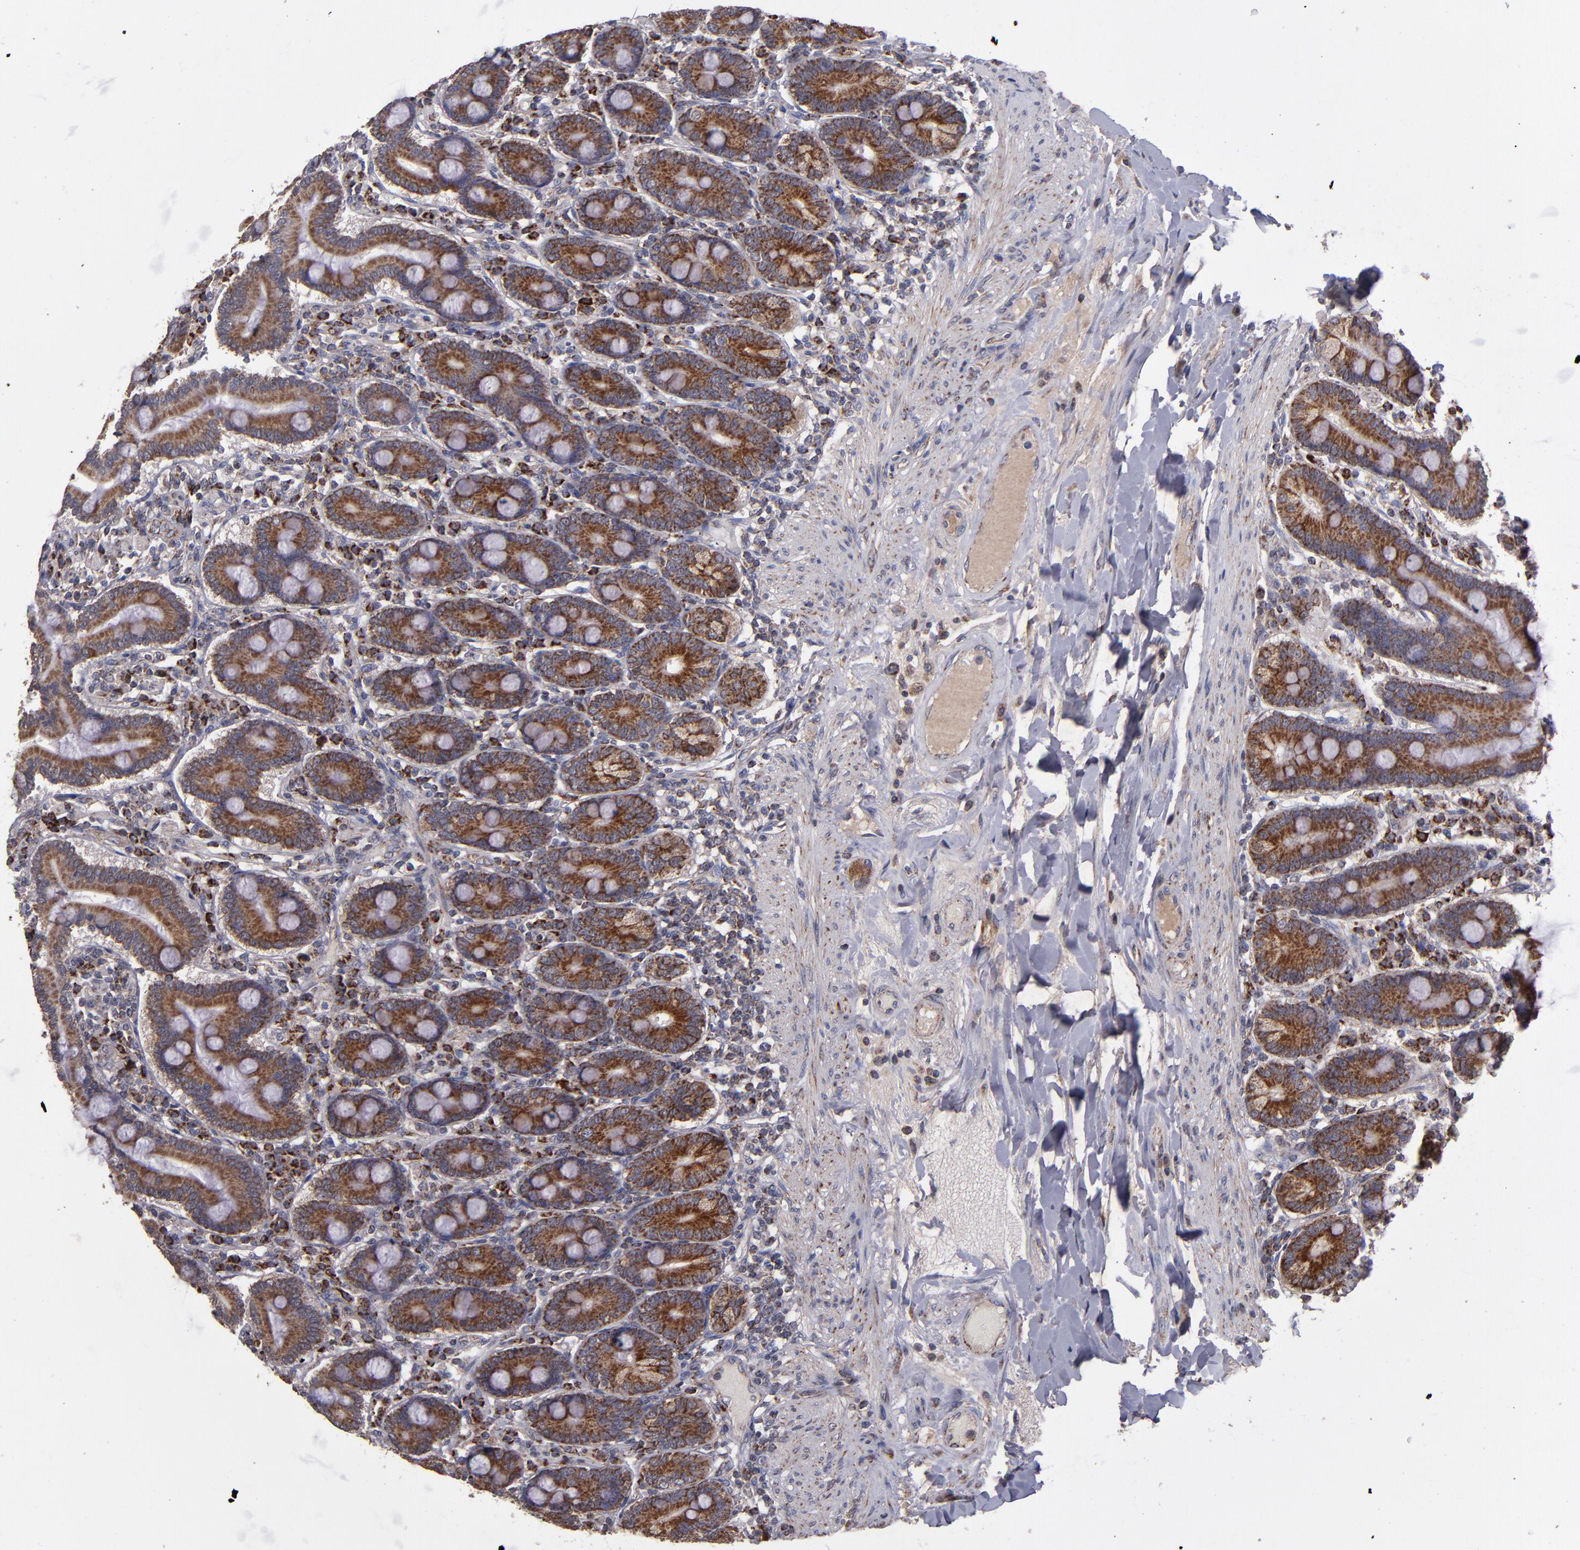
{"staining": {"intensity": "moderate", "quantity": ">75%", "location": "cytoplasmic/membranous"}, "tissue": "duodenum", "cell_type": "Glandular cells", "image_type": "normal", "snomed": [{"axis": "morphology", "description": "Normal tissue, NOS"}, {"axis": "topography", "description": "Duodenum"}], "caption": "Immunohistochemistry (IHC) (DAB (3,3'-diaminobenzidine)) staining of unremarkable human duodenum demonstrates moderate cytoplasmic/membranous protein staining in approximately >75% of glandular cells.", "gene": "TIMM9", "patient": {"sex": "female", "age": 64}}